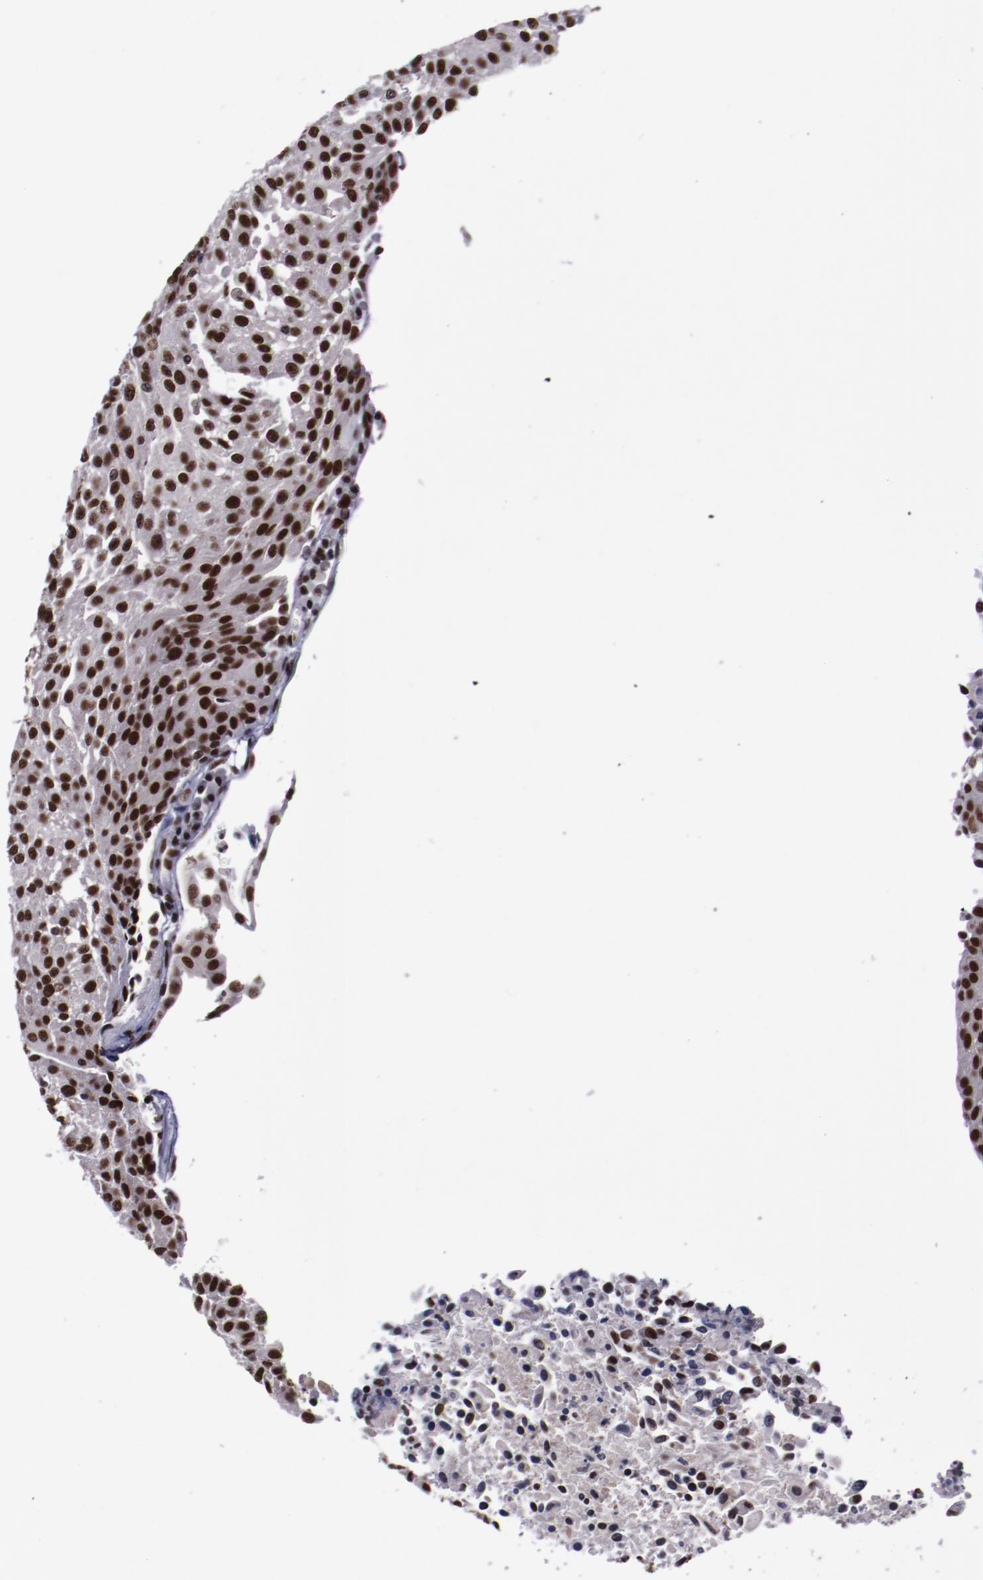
{"staining": {"intensity": "strong", "quantity": ">75%", "location": "nuclear"}, "tissue": "urothelial cancer", "cell_type": "Tumor cells", "image_type": "cancer", "snomed": [{"axis": "morphology", "description": "Urothelial carcinoma, High grade"}, {"axis": "topography", "description": "Urinary bladder"}], "caption": "Immunohistochemical staining of urothelial cancer exhibits strong nuclear protein expression in about >75% of tumor cells.", "gene": "ERH", "patient": {"sex": "female", "age": 85}}